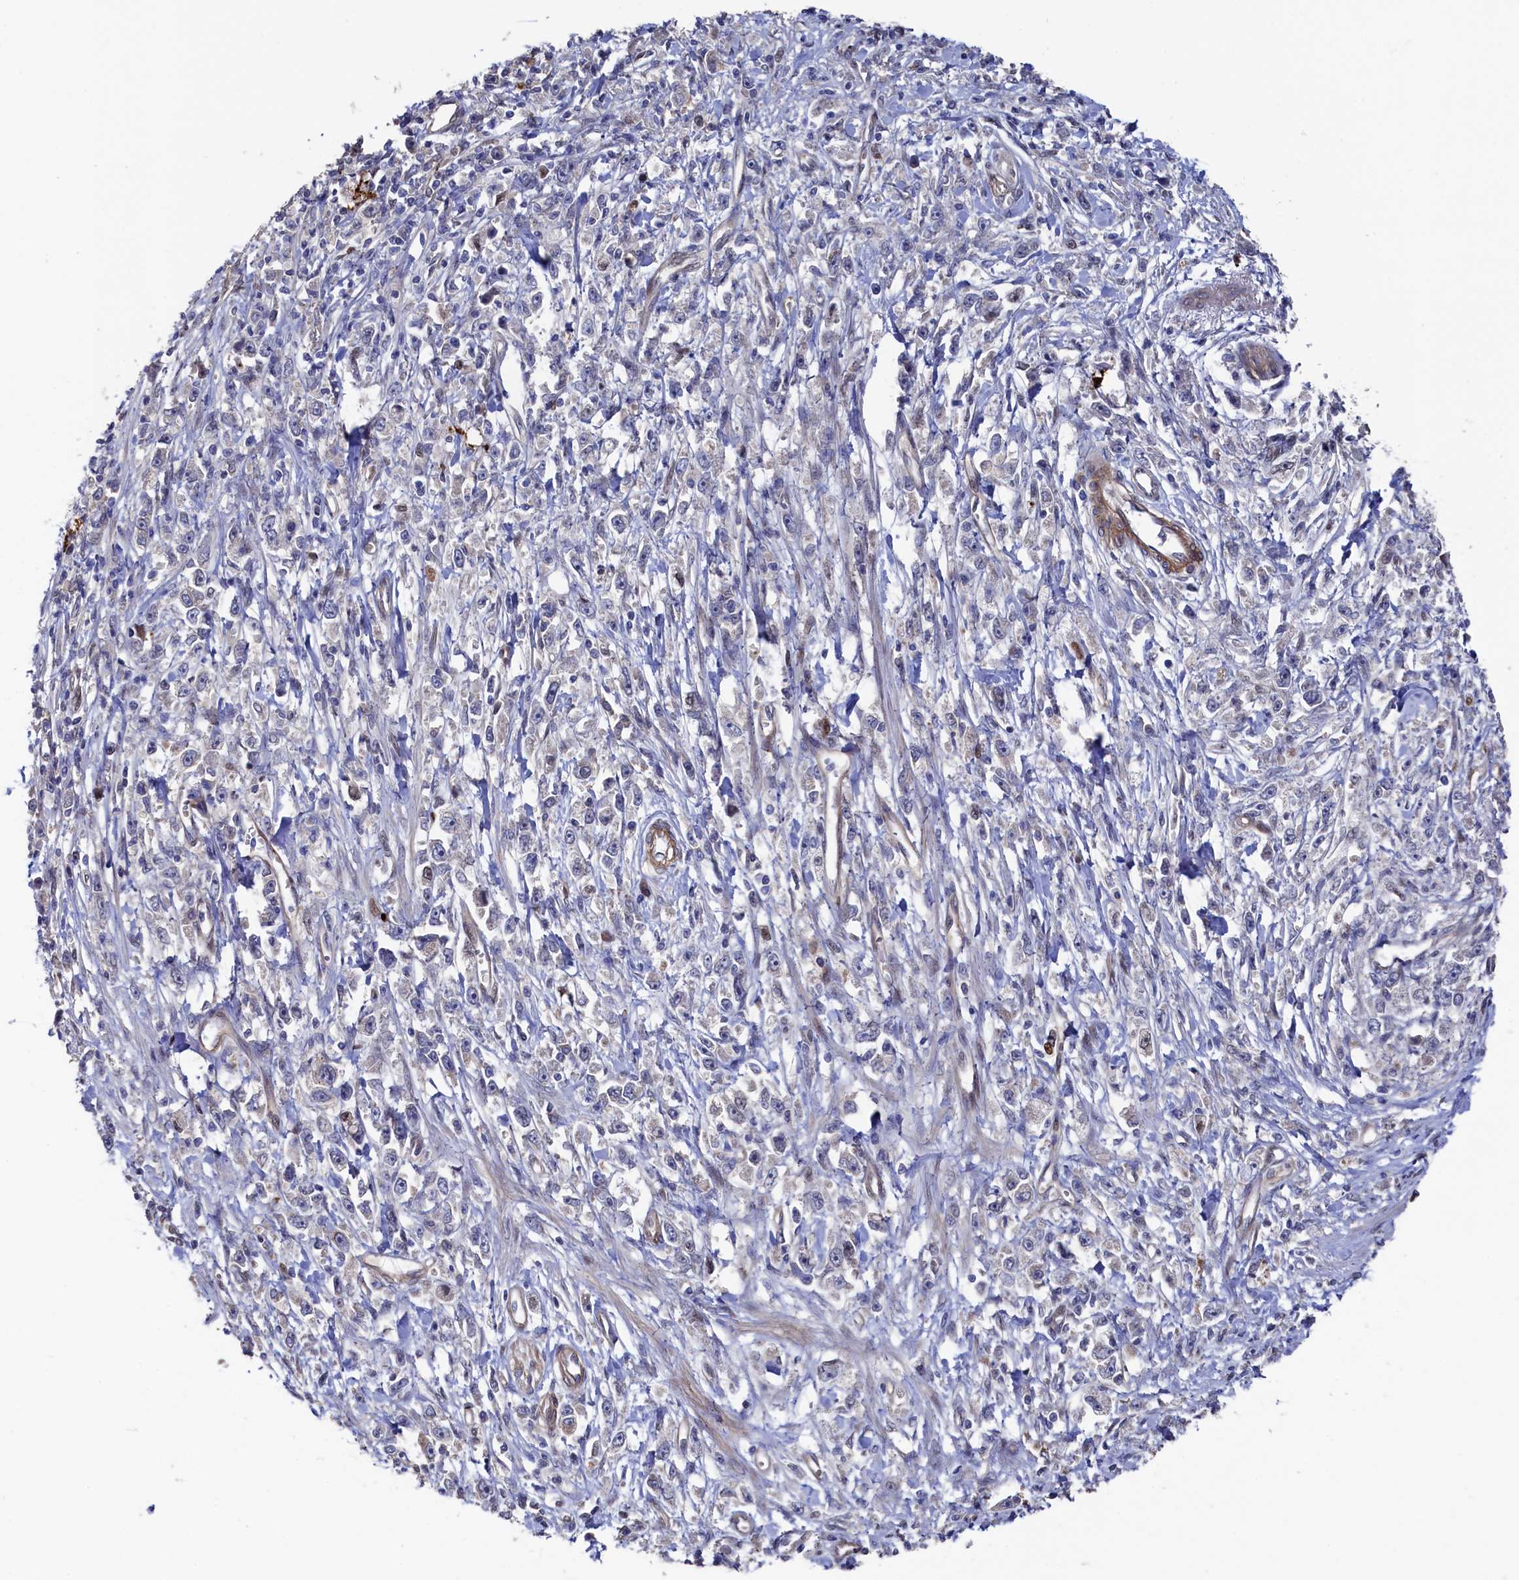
{"staining": {"intensity": "negative", "quantity": "none", "location": "none"}, "tissue": "stomach cancer", "cell_type": "Tumor cells", "image_type": "cancer", "snomed": [{"axis": "morphology", "description": "Adenocarcinoma, NOS"}, {"axis": "topography", "description": "Stomach"}], "caption": "This is an immunohistochemistry image of stomach cancer. There is no positivity in tumor cells.", "gene": "ZNF891", "patient": {"sex": "female", "age": 59}}